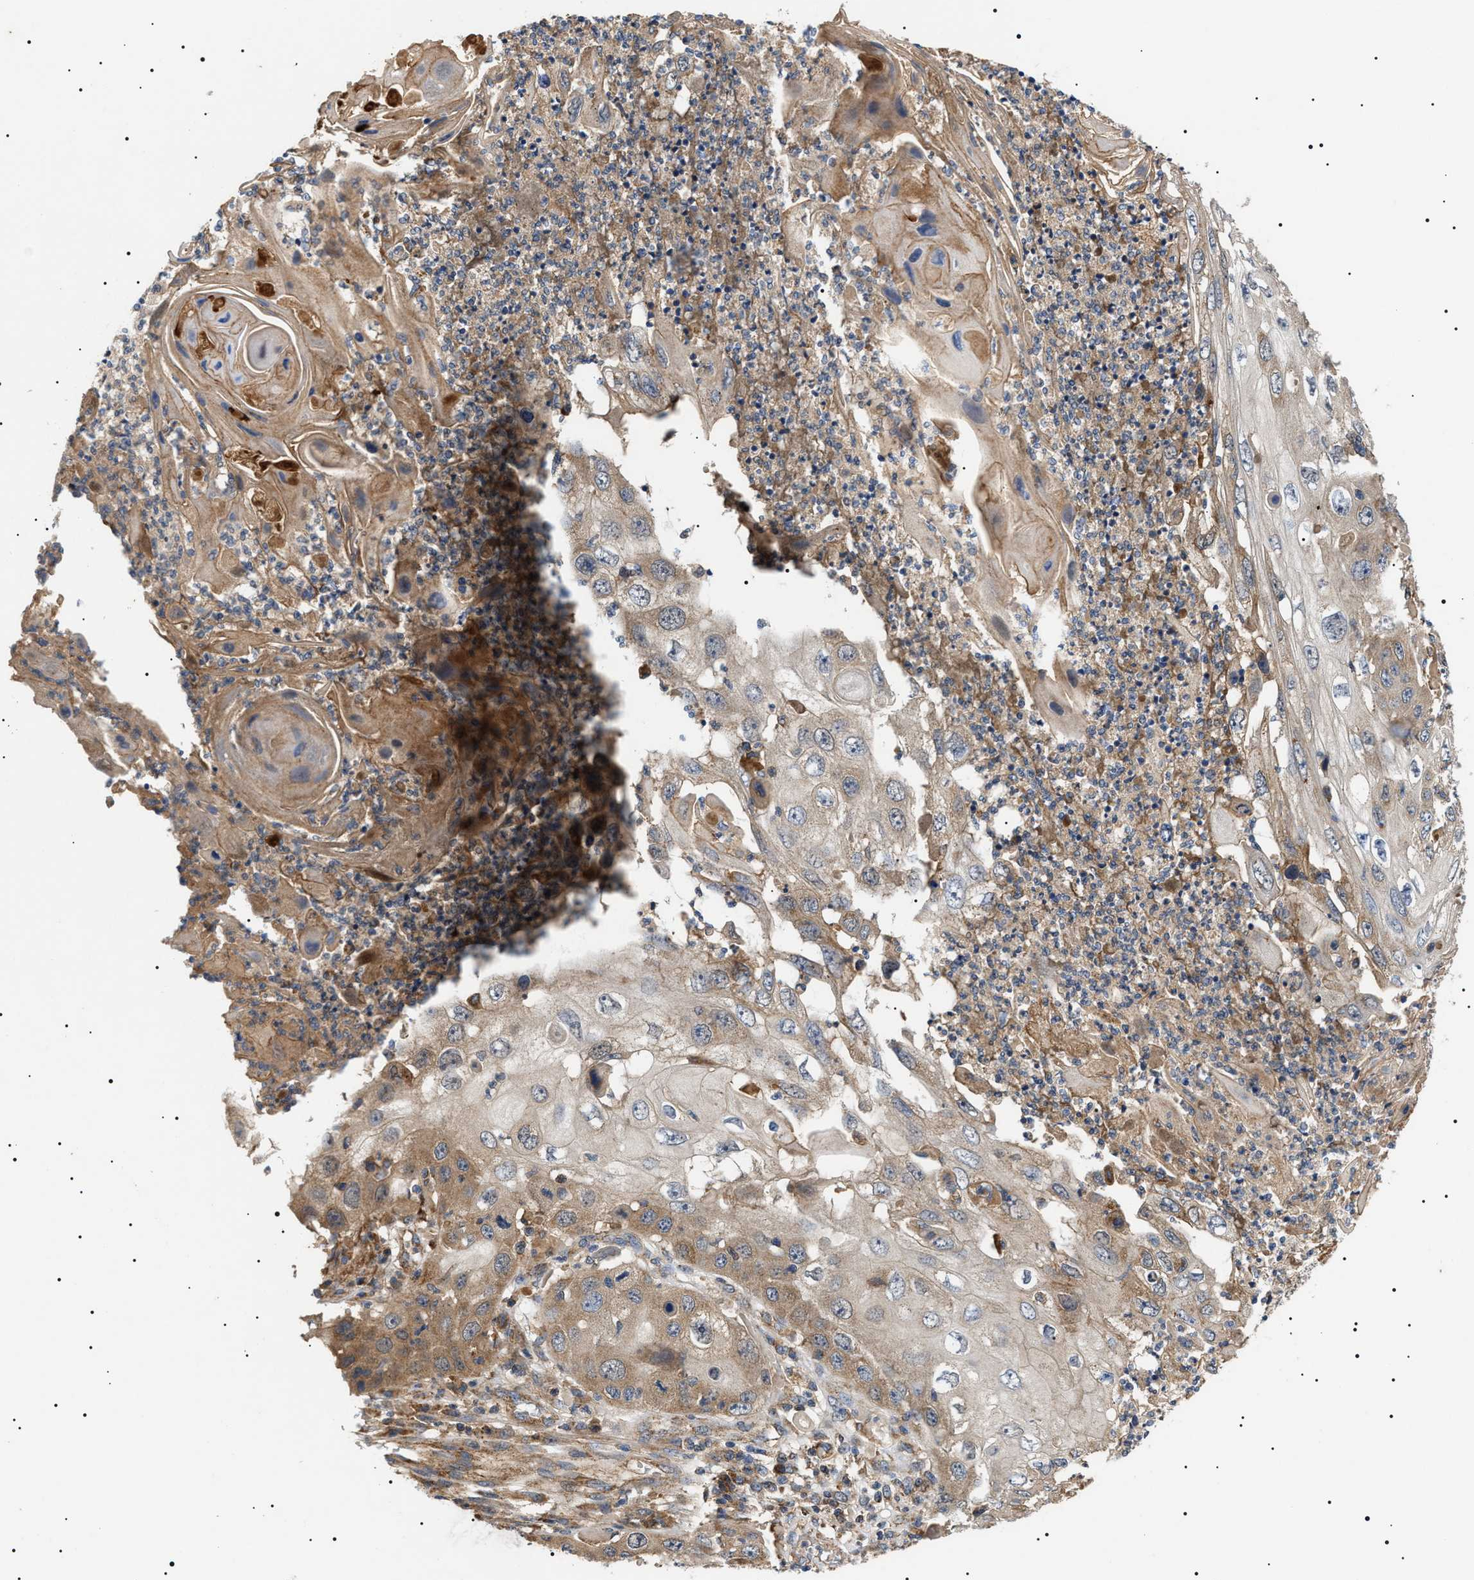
{"staining": {"intensity": "moderate", "quantity": ">75%", "location": "cytoplasmic/membranous"}, "tissue": "skin cancer", "cell_type": "Tumor cells", "image_type": "cancer", "snomed": [{"axis": "morphology", "description": "Squamous cell carcinoma, NOS"}, {"axis": "topography", "description": "Skin"}], "caption": "Immunohistochemistry (IHC) image of neoplastic tissue: human skin cancer stained using IHC shows medium levels of moderate protein expression localized specifically in the cytoplasmic/membranous of tumor cells, appearing as a cytoplasmic/membranous brown color.", "gene": "OXSM", "patient": {"sex": "male", "age": 55}}